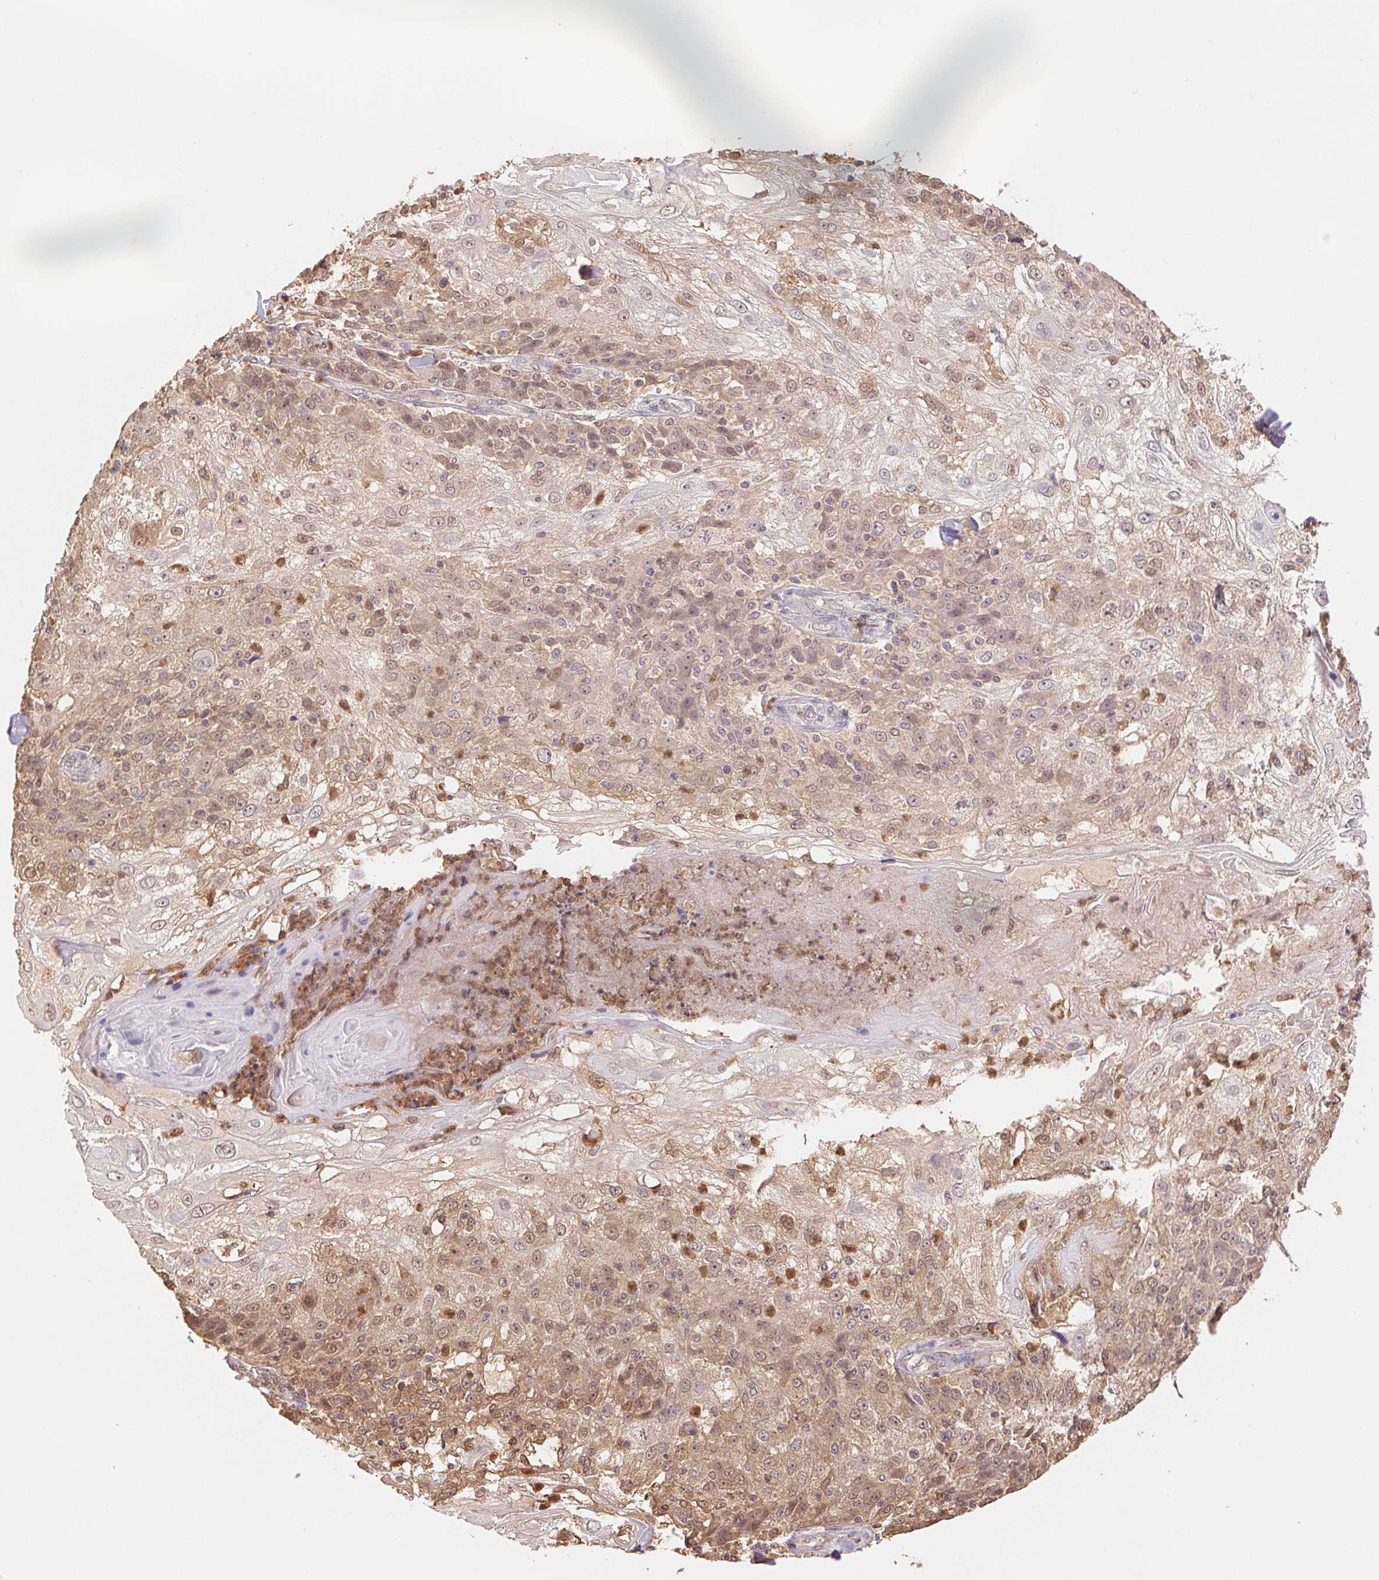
{"staining": {"intensity": "weak", "quantity": ">75%", "location": "cytoplasmic/membranous,nuclear"}, "tissue": "skin cancer", "cell_type": "Tumor cells", "image_type": "cancer", "snomed": [{"axis": "morphology", "description": "Normal tissue, NOS"}, {"axis": "morphology", "description": "Squamous cell carcinoma, NOS"}, {"axis": "topography", "description": "Skin"}], "caption": "An image of human skin squamous cell carcinoma stained for a protein exhibits weak cytoplasmic/membranous and nuclear brown staining in tumor cells.", "gene": "CDC123", "patient": {"sex": "female", "age": 83}}